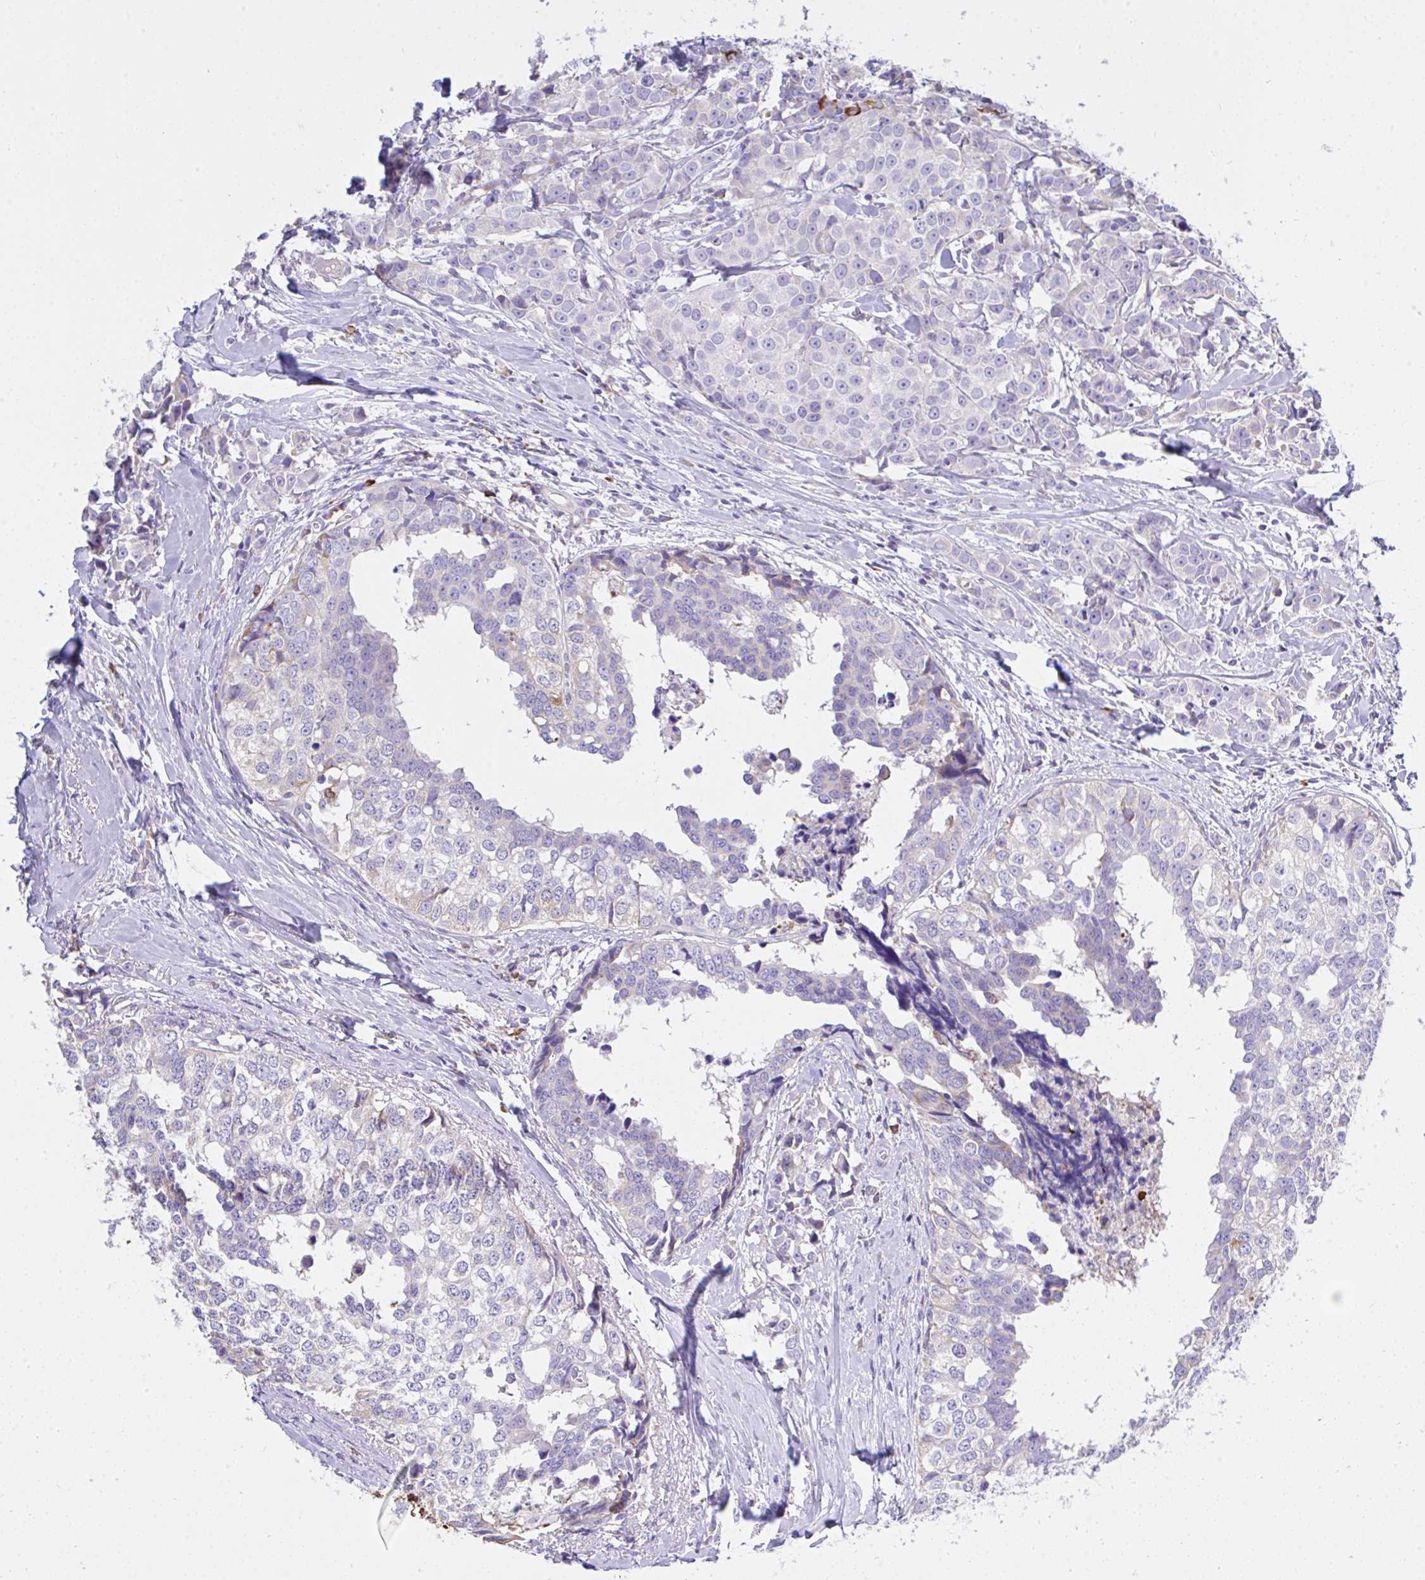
{"staining": {"intensity": "negative", "quantity": "none", "location": "none"}, "tissue": "breast cancer", "cell_type": "Tumor cells", "image_type": "cancer", "snomed": [{"axis": "morphology", "description": "Duct carcinoma"}, {"axis": "topography", "description": "Breast"}], "caption": "IHC of breast cancer shows no expression in tumor cells.", "gene": "EEF1A2", "patient": {"sex": "female", "age": 80}}